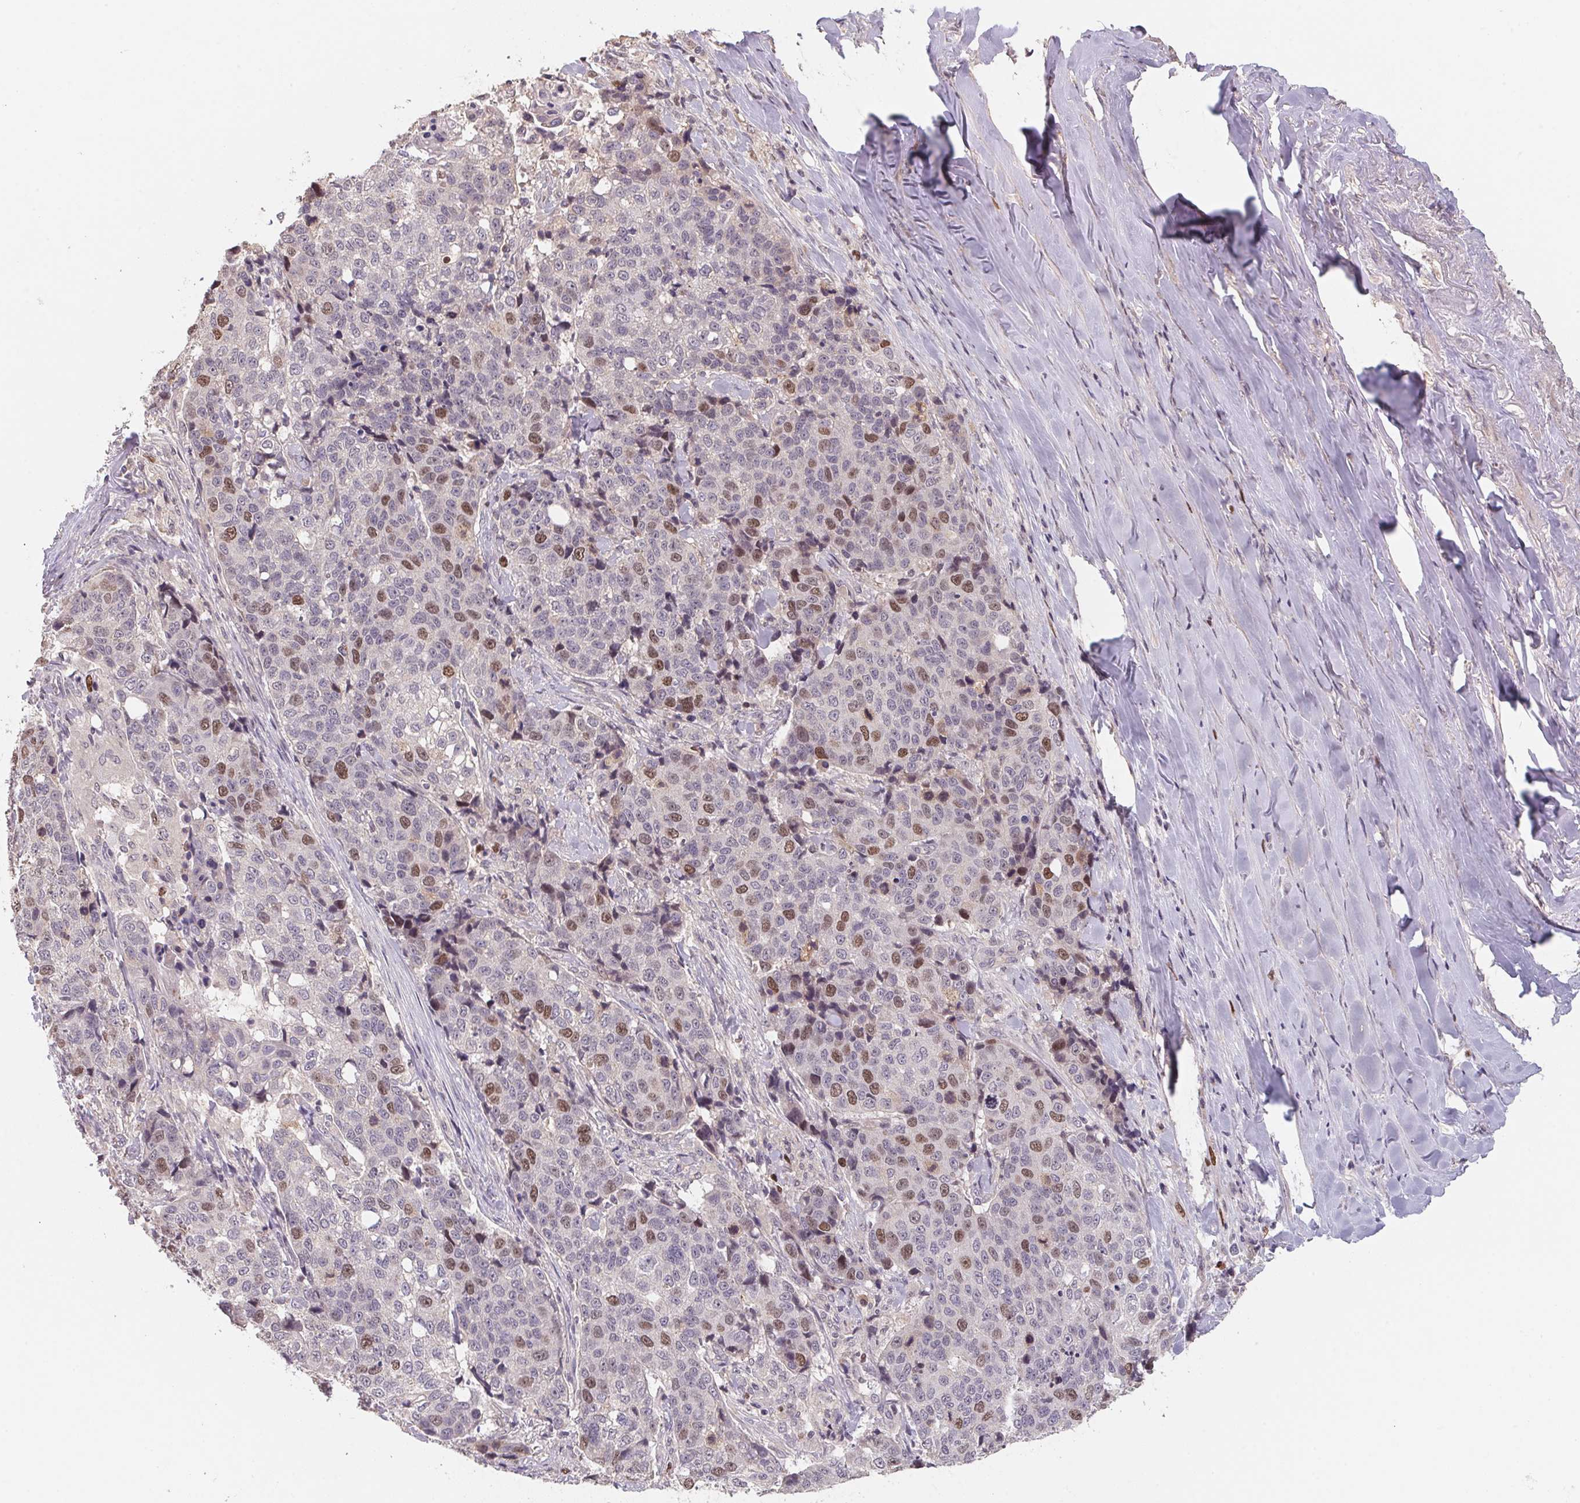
{"staining": {"intensity": "moderate", "quantity": "<25%", "location": "nuclear"}, "tissue": "lung cancer", "cell_type": "Tumor cells", "image_type": "cancer", "snomed": [{"axis": "morphology", "description": "Squamous cell carcinoma, NOS"}, {"axis": "topography", "description": "Lymph node"}, {"axis": "topography", "description": "Lung"}], "caption": "Approximately <25% of tumor cells in lung squamous cell carcinoma reveal moderate nuclear protein staining as visualized by brown immunohistochemical staining.", "gene": "KIFC1", "patient": {"sex": "male", "age": 61}}